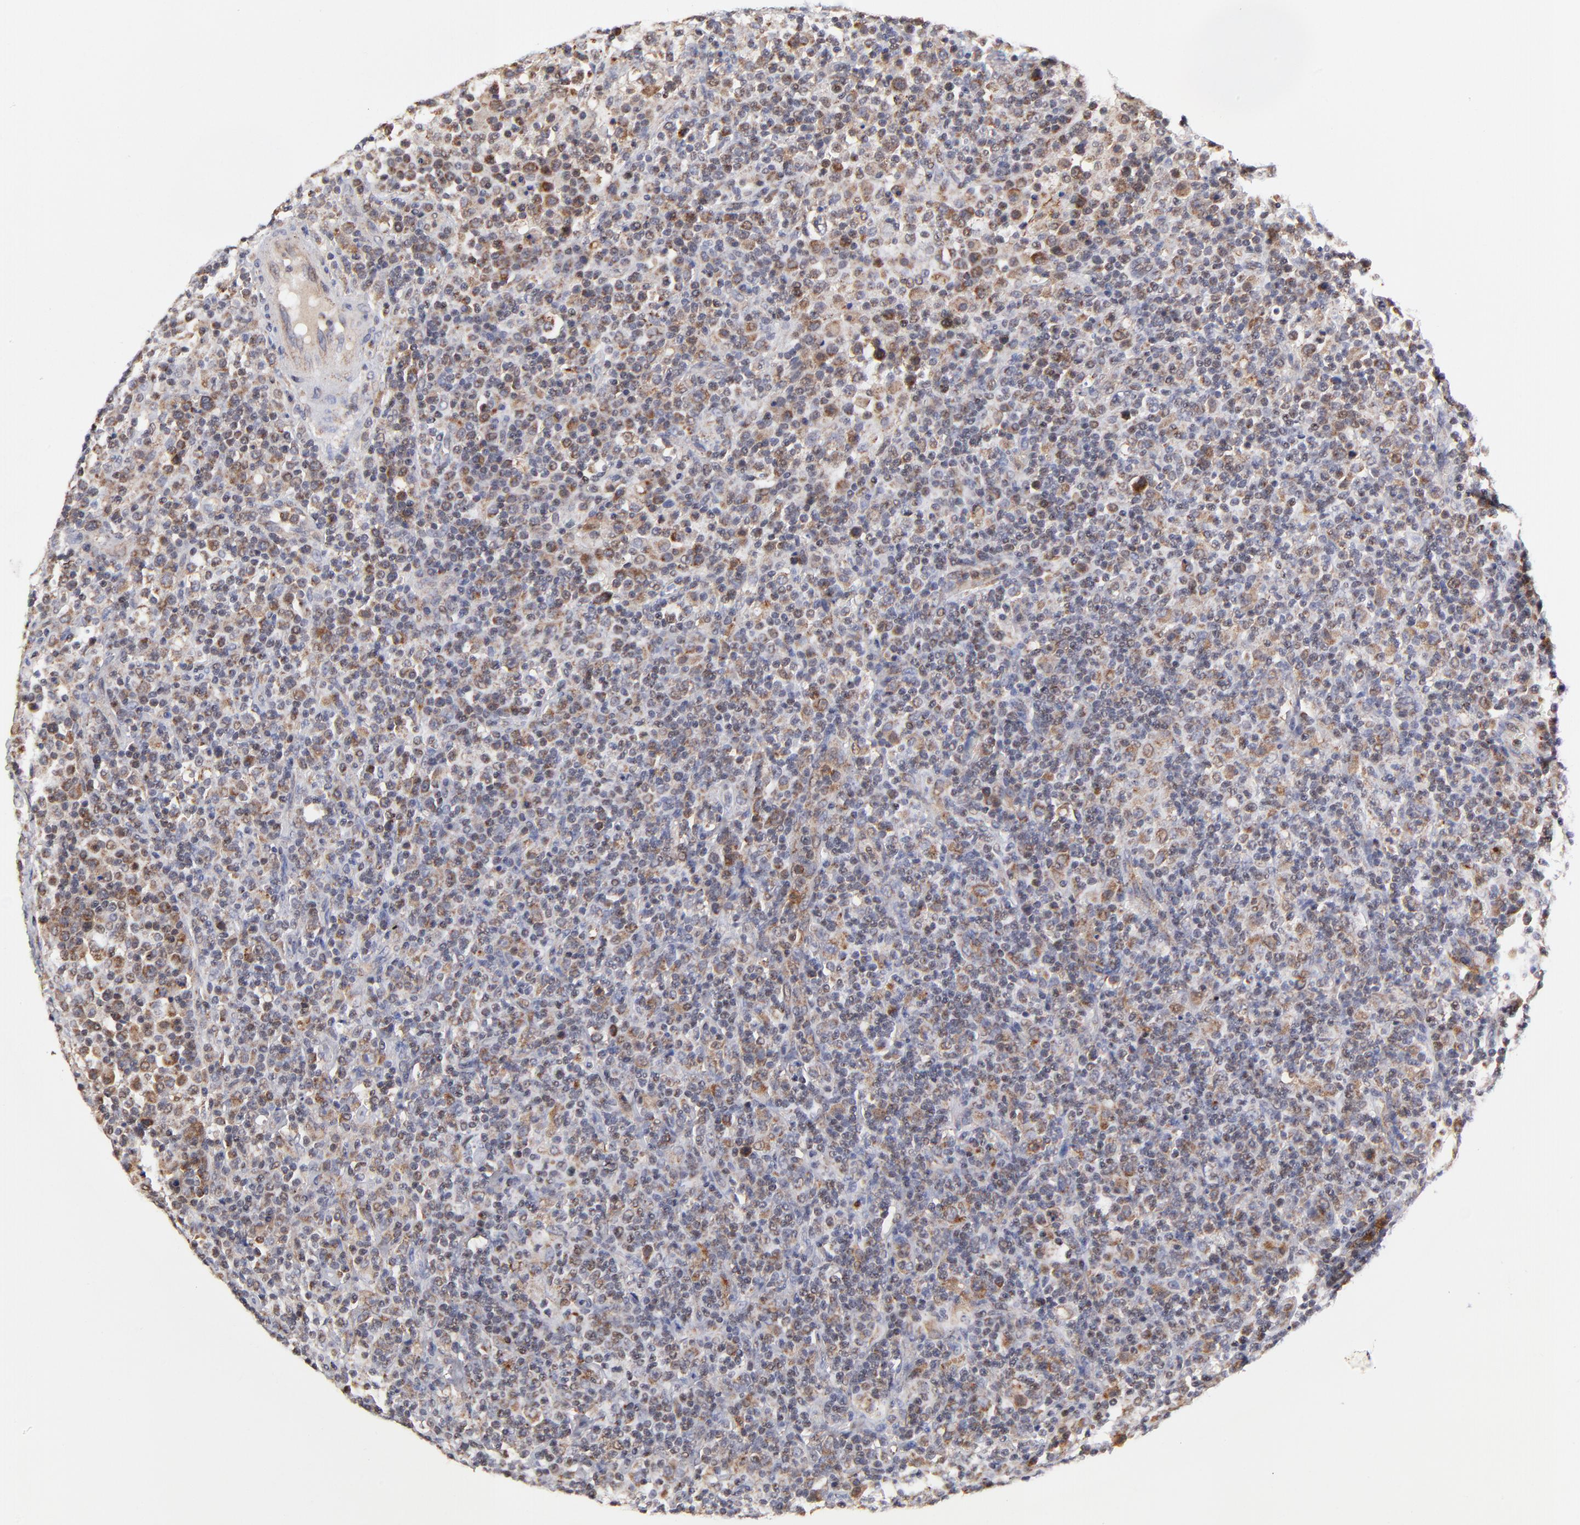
{"staining": {"intensity": "weak", "quantity": "25%-75%", "location": "cytoplasmic/membranous"}, "tissue": "lymphoma", "cell_type": "Tumor cells", "image_type": "cancer", "snomed": [{"axis": "morphology", "description": "Hodgkin's disease, NOS"}, {"axis": "topography", "description": "Lymph node"}], "caption": "An image of lymphoma stained for a protein reveals weak cytoplasmic/membranous brown staining in tumor cells.", "gene": "MAP2K7", "patient": {"sex": "male", "age": 65}}